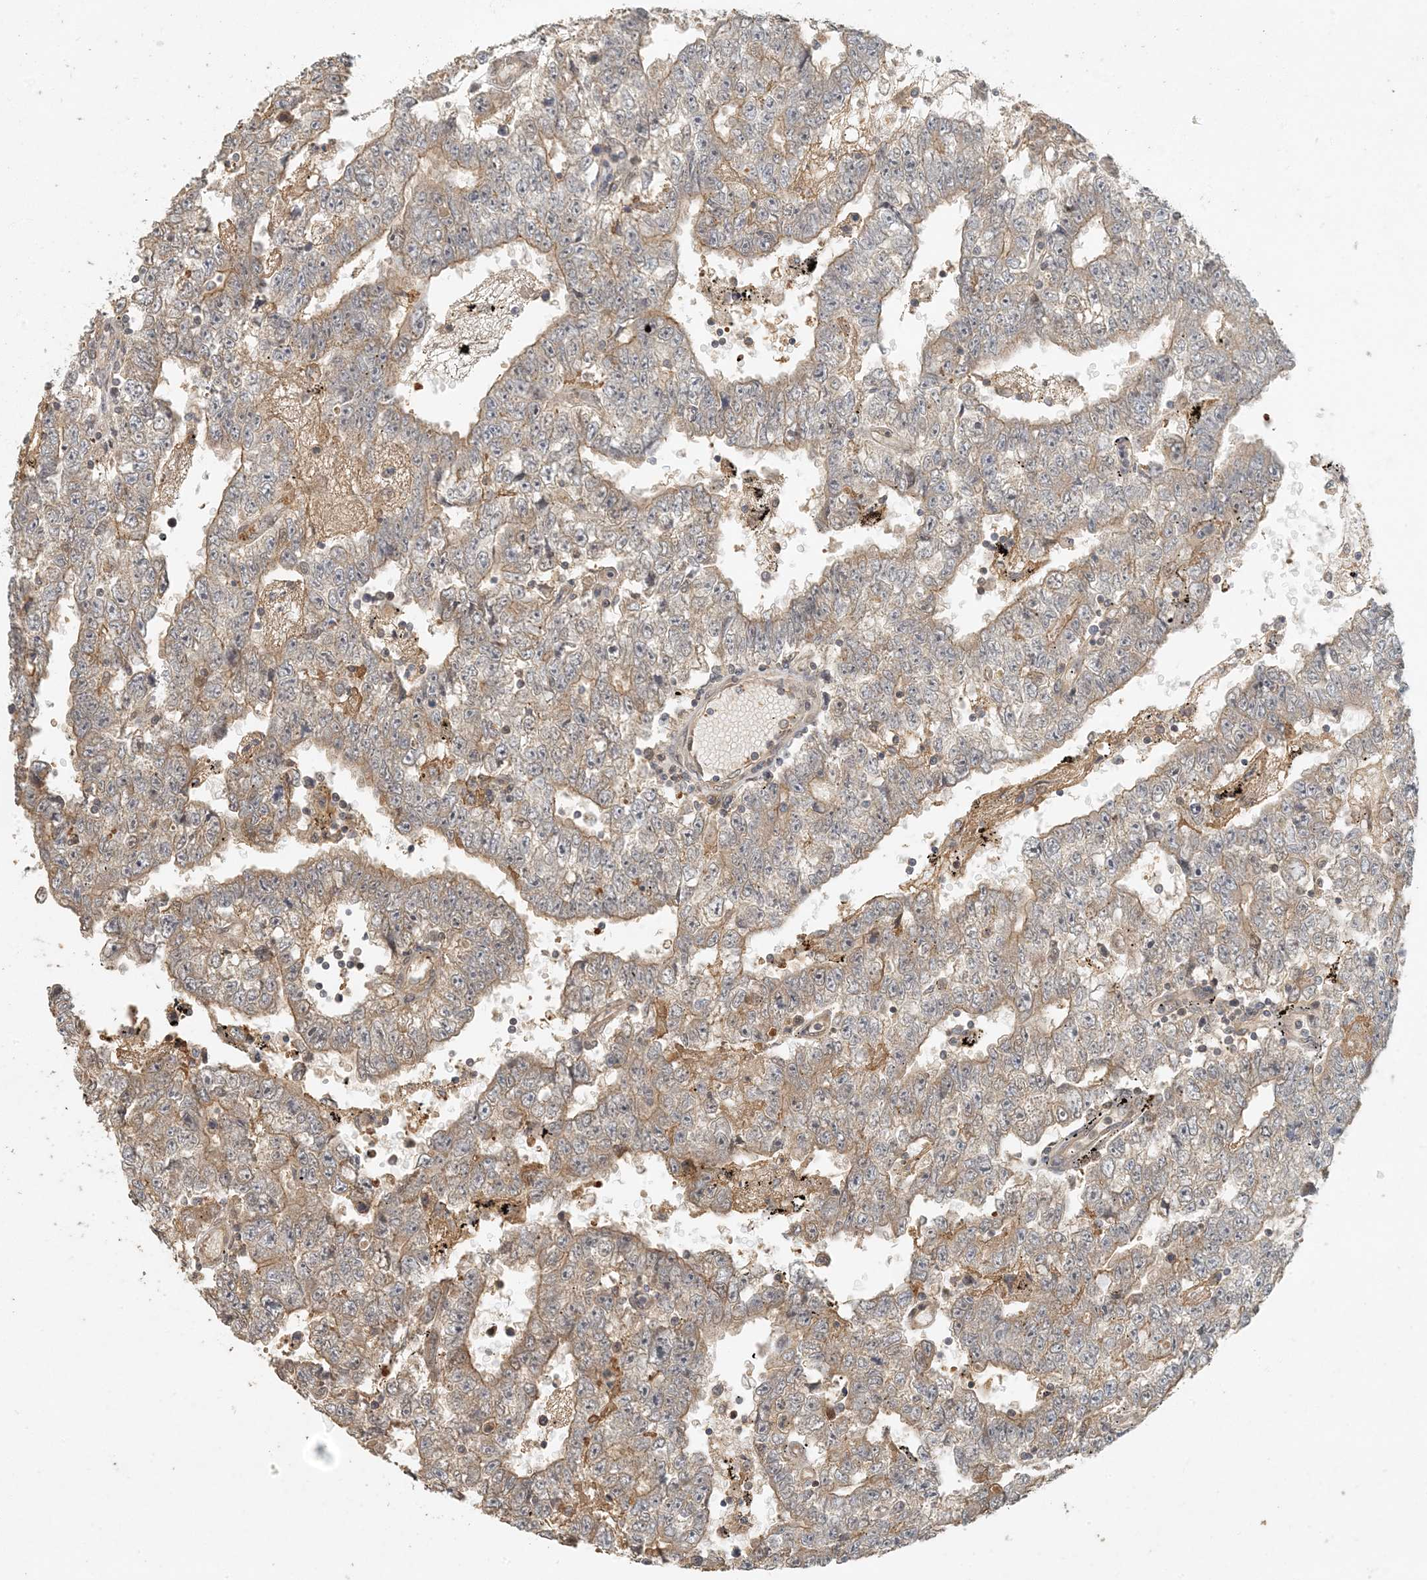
{"staining": {"intensity": "moderate", "quantity": "25%-75%", "location": "cytoplasmic/membranous"}, "tissue": "testis cancer", "cell_type": "Tumor cells", "image_type": "cancer", "snomed": [{"axis": "morphology", "description": "Carcinoma, Embryonal, NOS"}, {"axis": "topography", "description": "Testis"}], "caption": "Moderate cytoplasmic/membranous expression is identified in approximately 25%-75% of tumor cells in testis cancer (embryonal carcinoma).", "gene": "AK9", "patient": {"sex": "male", "age": 25}}